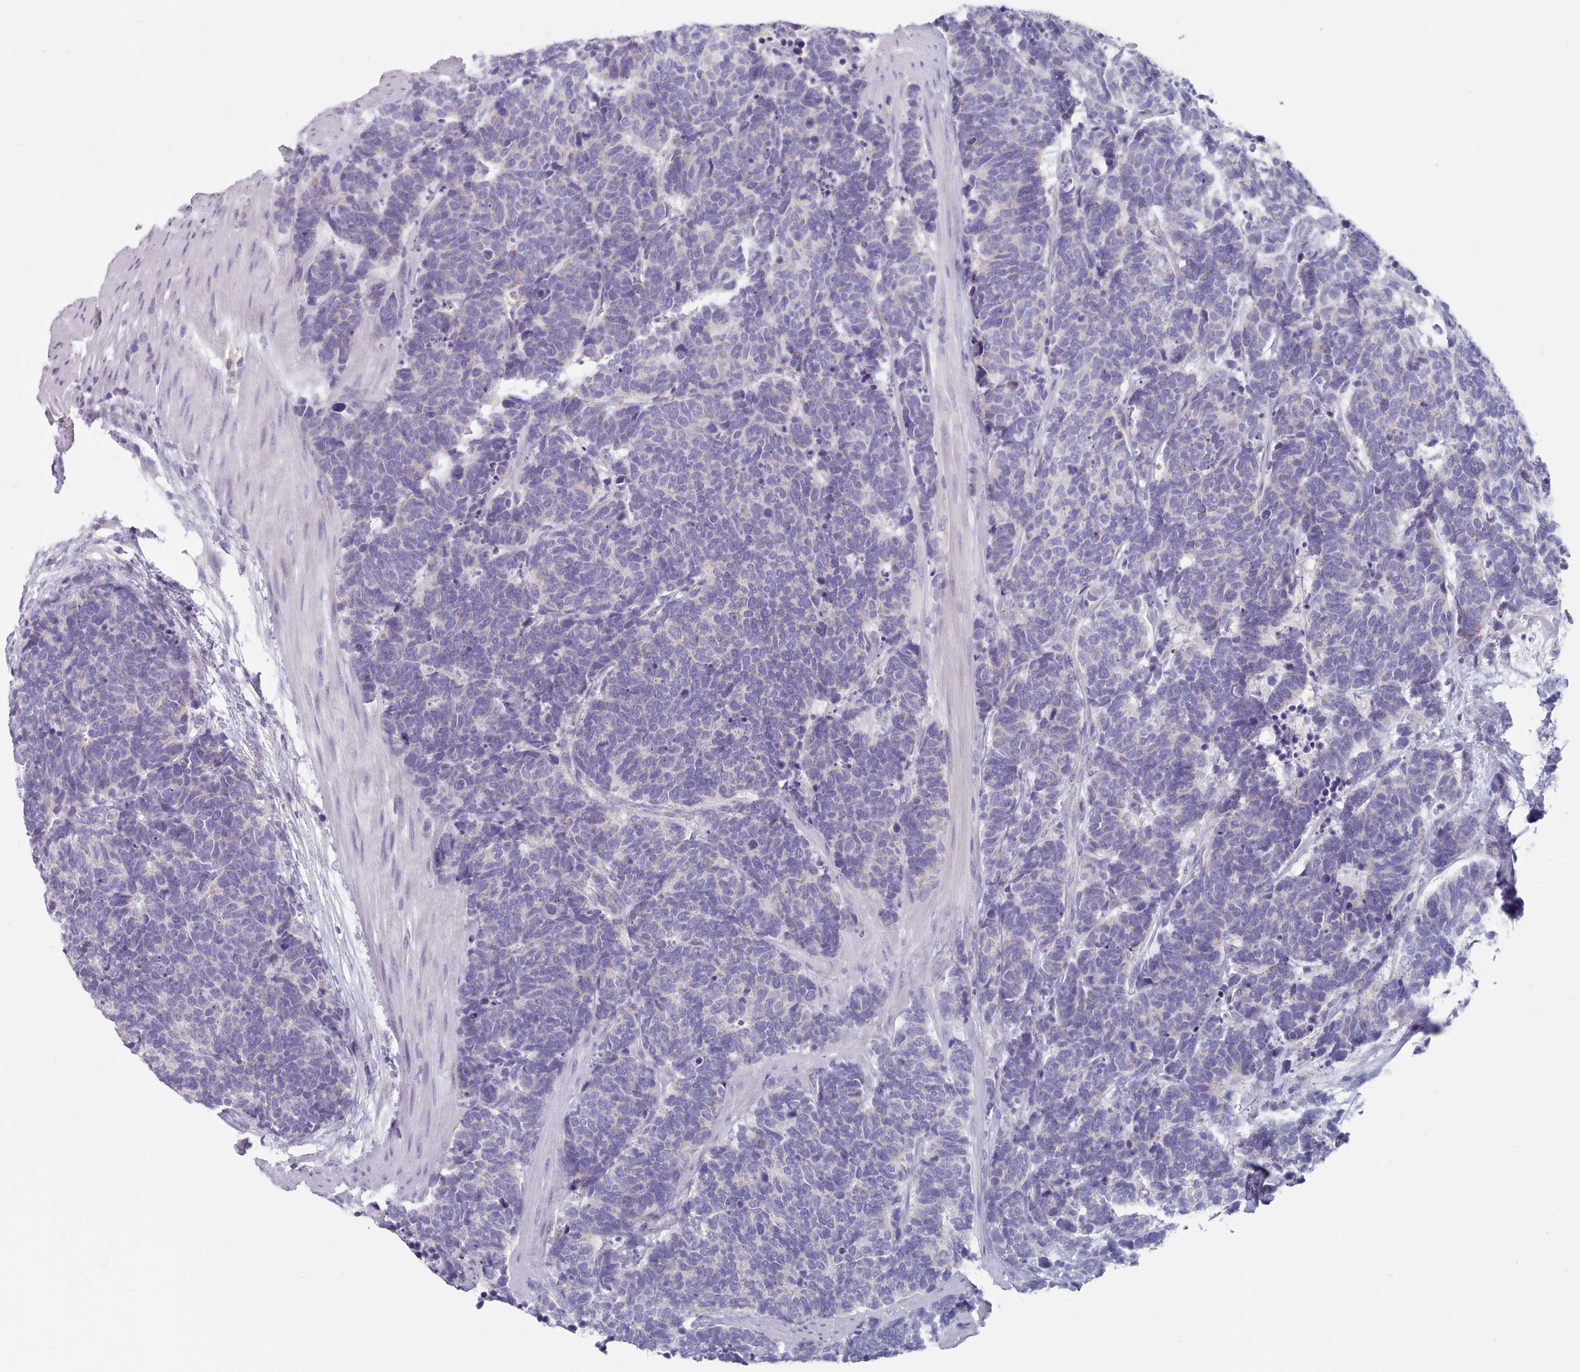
{"staining": {"intensity": "negative", "quantity": "none", "location": "none"}, "tissue": "carcinoid", "cell_type": "Tumor cells", "image_type": "cancer", "snomed": [{"axis": "morphology", "description": "Carcinoma, NOS"}, {"axis": "morphology", "description": "Carcinoid, malignant, NOS"}, {"axis": "topography", "description": "Urinary bladder"}], "caption": "This is an immunohistochemistry (IHC) image of human carcinoma. There is no positivity in tumor cells.", "gene": "HAO1", "patient": {"sex": "male", "age": 57}}